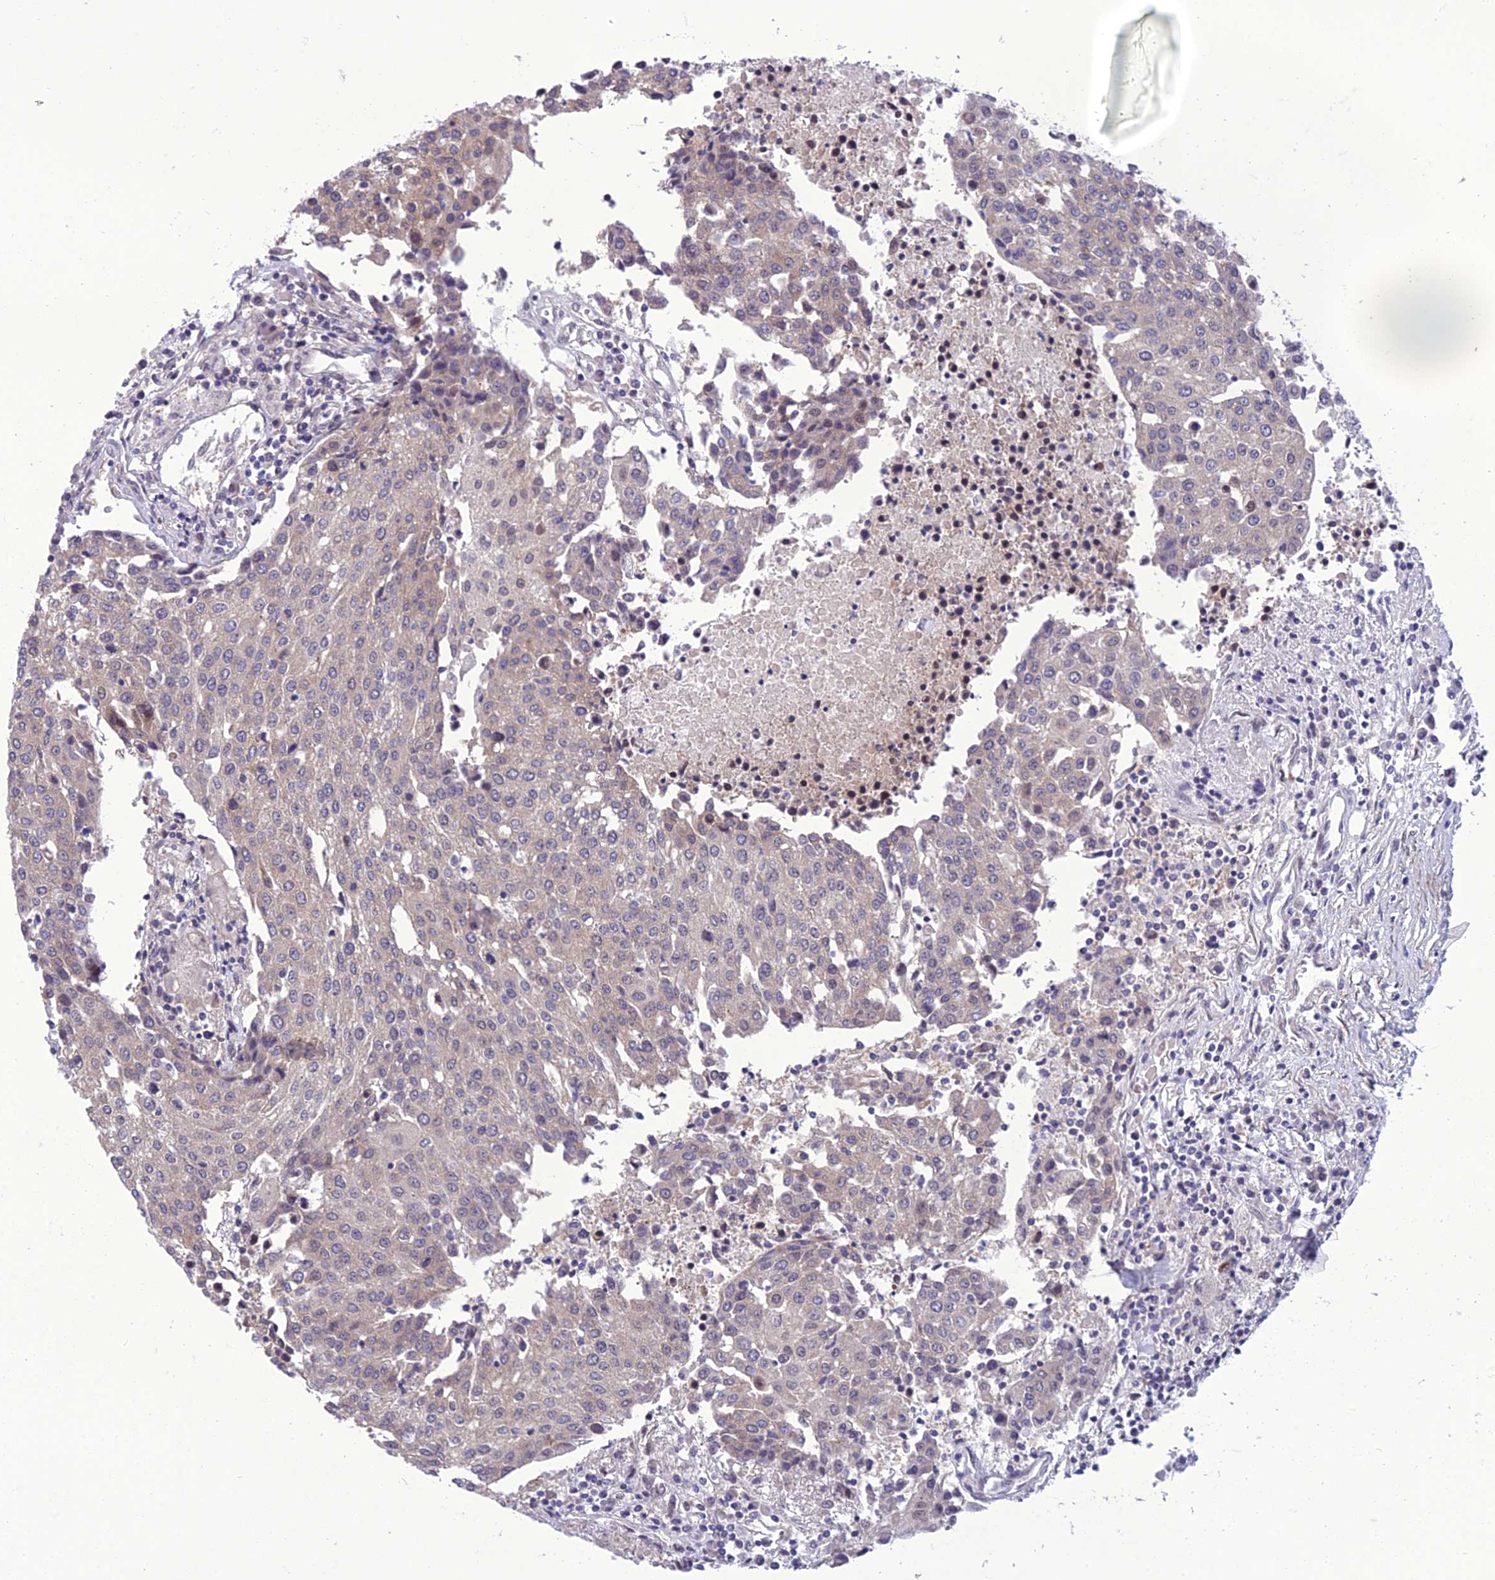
{"staining": {"intensity": "negative", "quantity": "none", "location": "none"}, "tissue": "urothelial cancer", "cell_type": "Tumor cells", "image_type": "cancer", "snomed": [{"axis": "morphology", "description": "Urothelial carcinoma, High grade"}, {"axis": "topography", "description": "Urinary bladder"}], "caption": "Photomicrograph shows no protein positivity in tumor cells of urothelial cancer tissue.", "gene": "GAB4", "patient": {"sex": "female", "age": 85}}